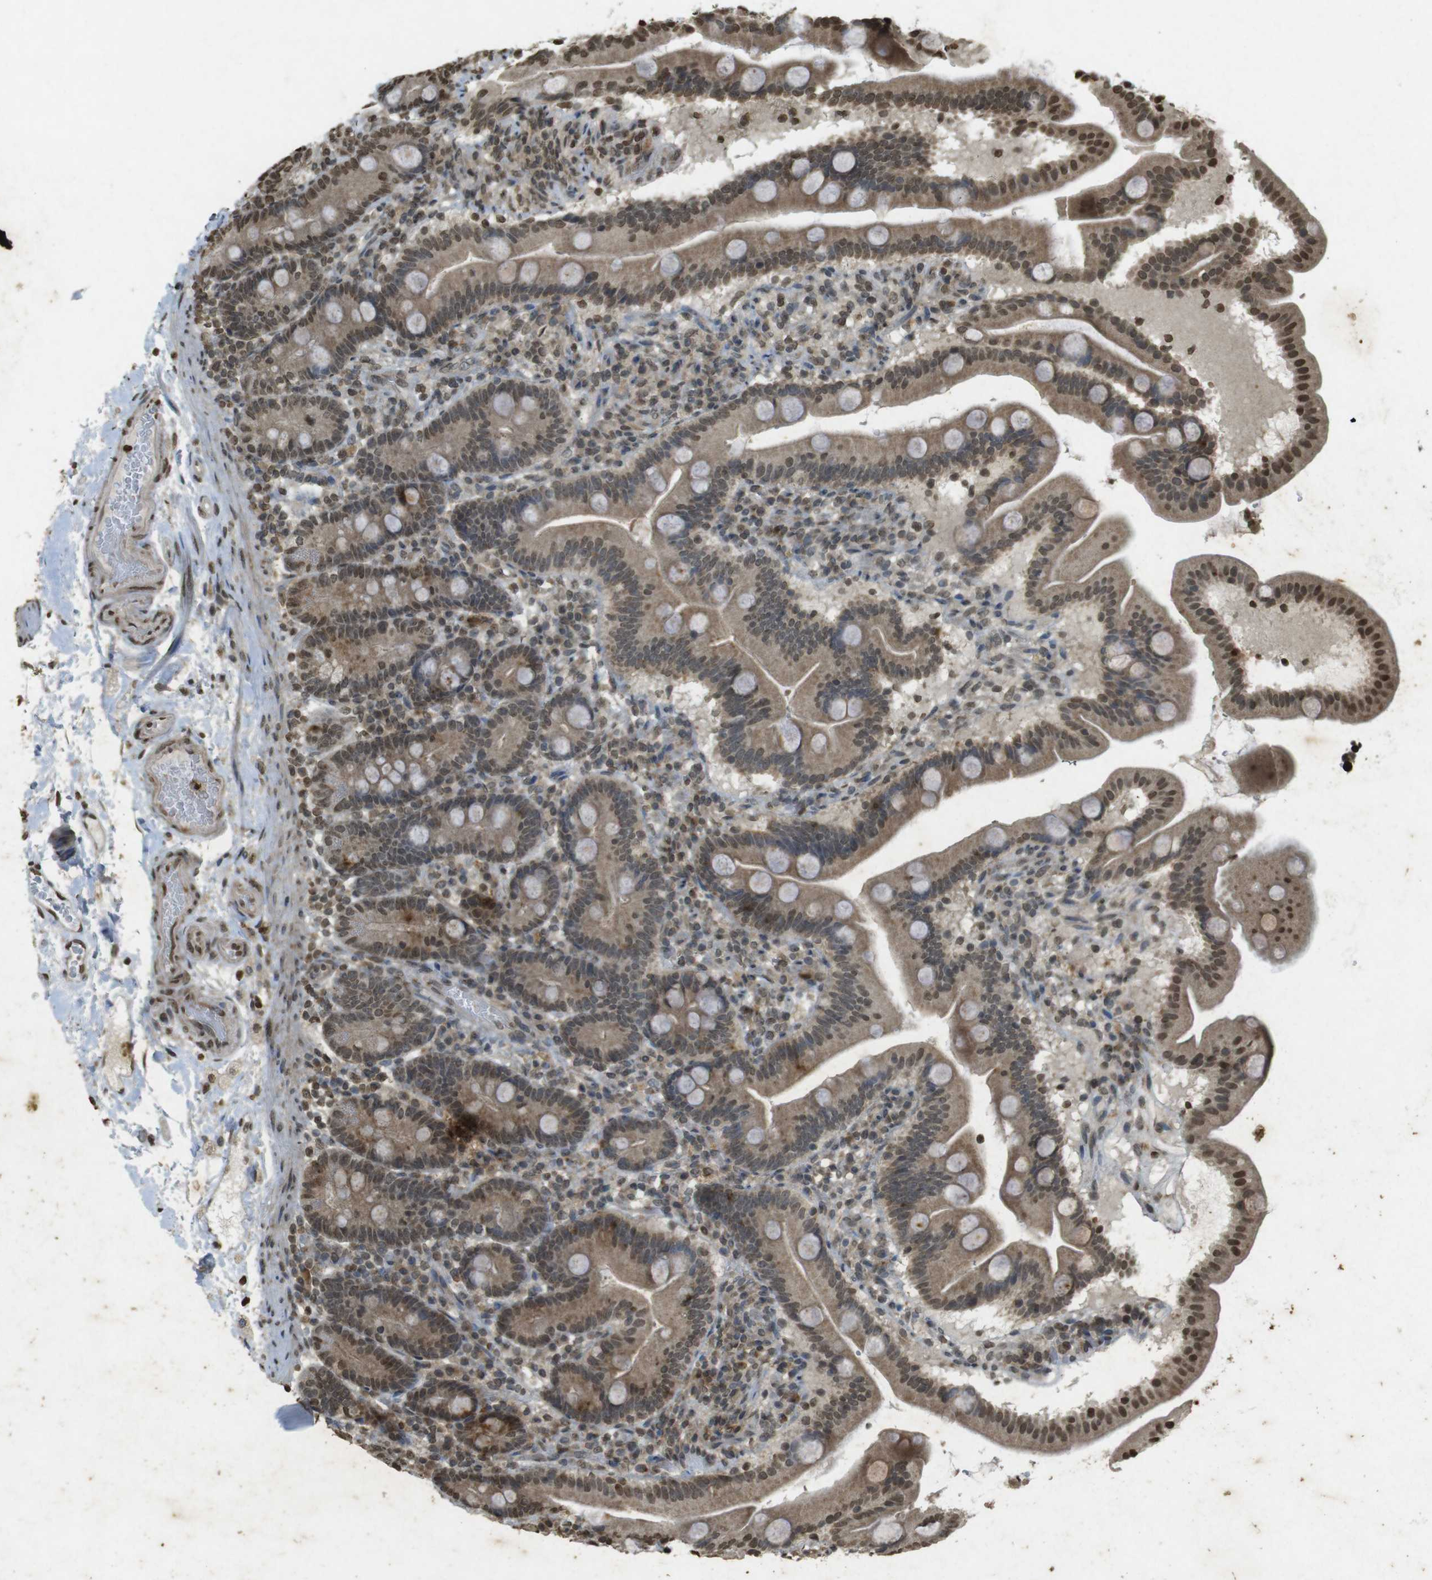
{"staining": {"intensity": "moderate", "quantity": ">75%", "location": "cytoplasmic/membranous,nuclear"}, "tissue": "duodenum", "cell_type": "Glandular cells", "image_type": "normal", "snomed": [{"axis": "morphology", "description": "Normal tissue, NOS"}, {"axis": "topography", "description": "Duodenum"}], "caption": "A photomicrograph showing moderate cytoplasmic/membranous,nuclear expression in about >75% of glandular cells in benign duodenum, as visualized by brown immunohistochemical staining.", "gene": "ORC4", "patient": {"sex": "male", "age": 54}}